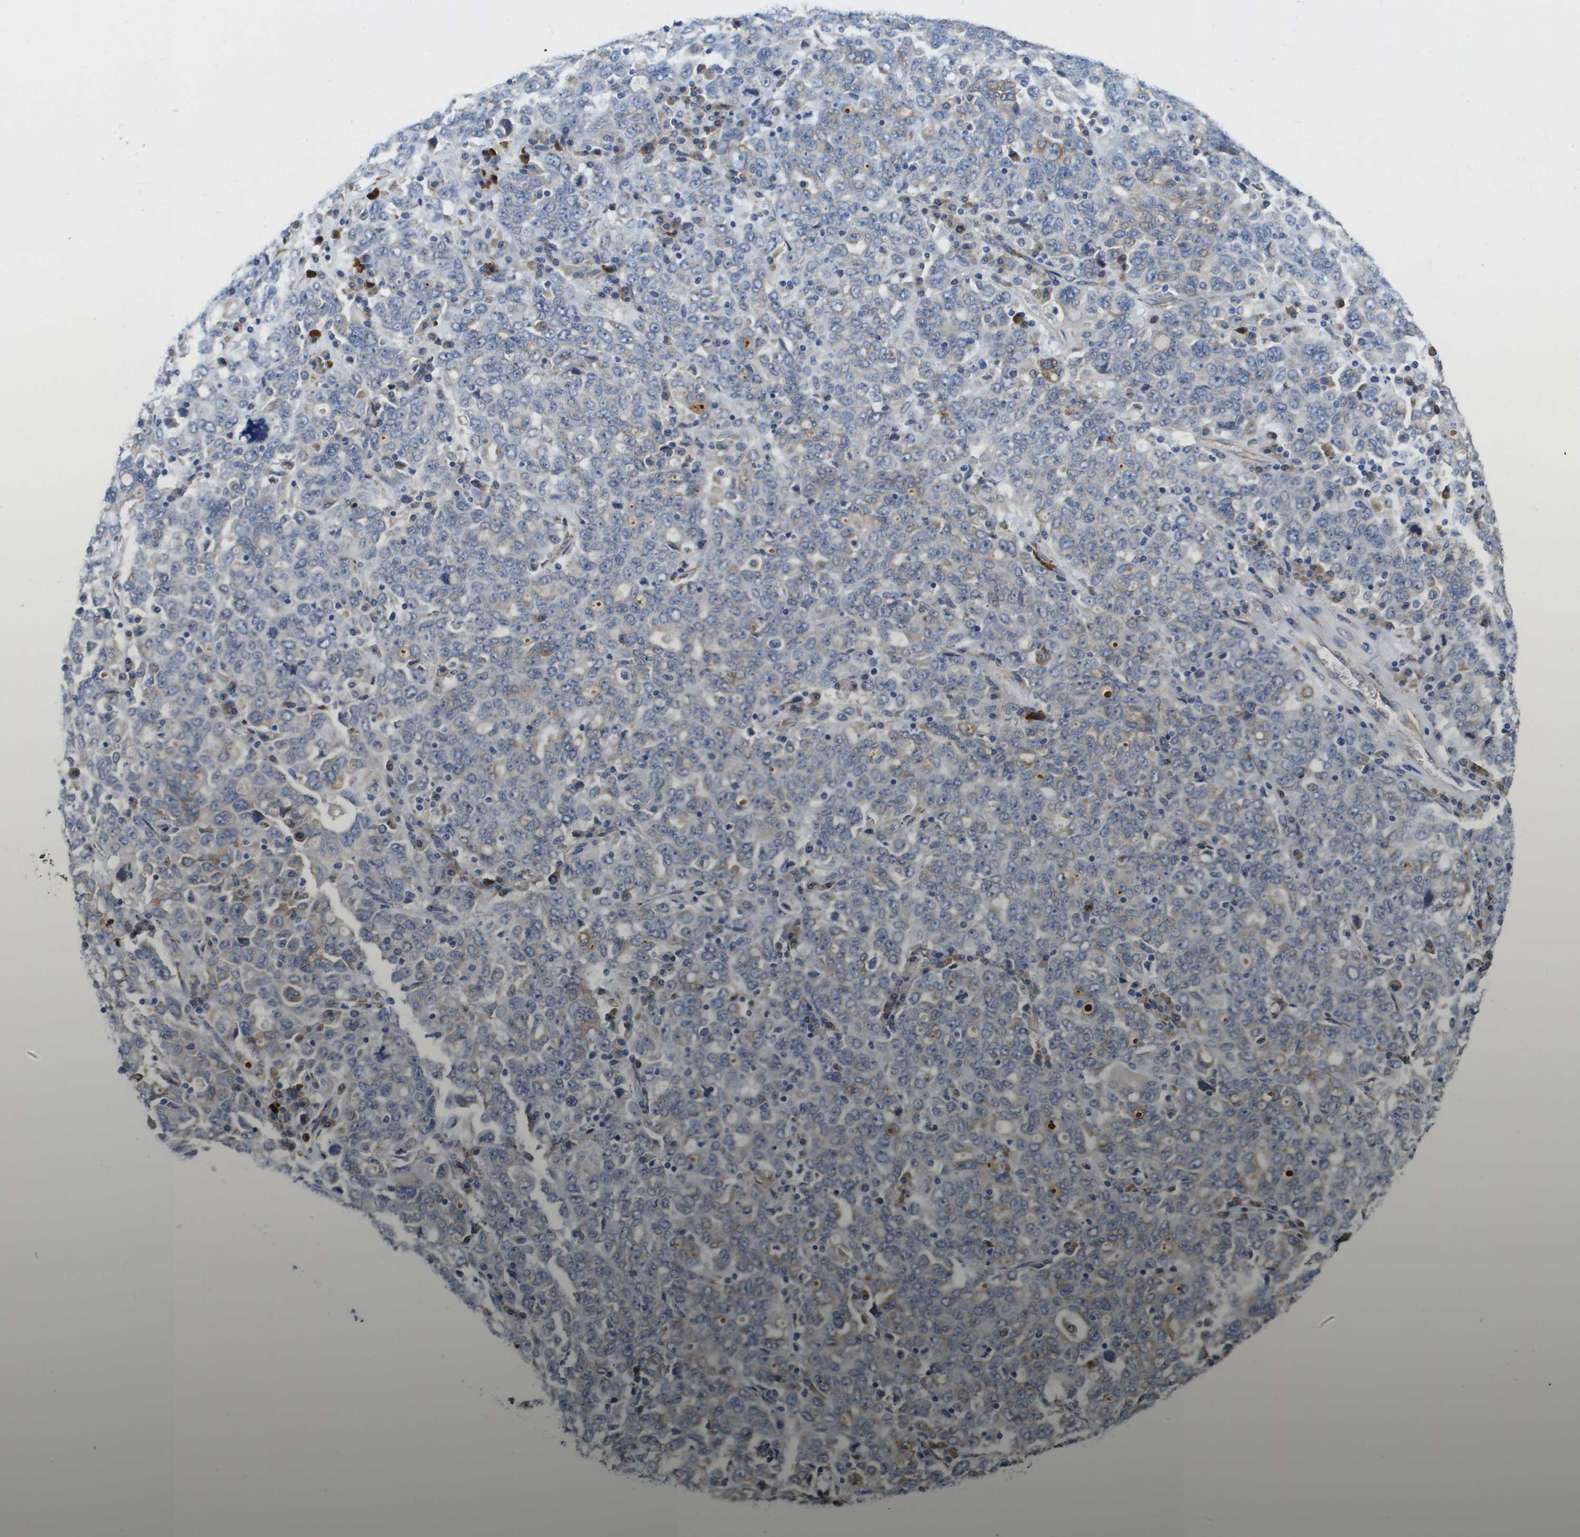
{"staining": {"intensity": "negative", "quantity": "none", "location": "none"}, "tissue": "ovarian cancer", "cell_type": "Tumor cells", "image_type": "cancer", "snomed": [{"axis": "morphology", "description": "Carcinoma, endometroid"}, {"axis": "topography", "description": "Ovary"}], "caption": "IHC image of neoplastic tissue: human ovarian endometroid carcinoma stained with DAB shows no significant protein staining in tumor cells. (DAB (3,3'-diaminobenzidine) IHC with hematoxylin counter stain).", "gene": "ST3GAL2", "patient": {"sex": "female", "age": 62}}